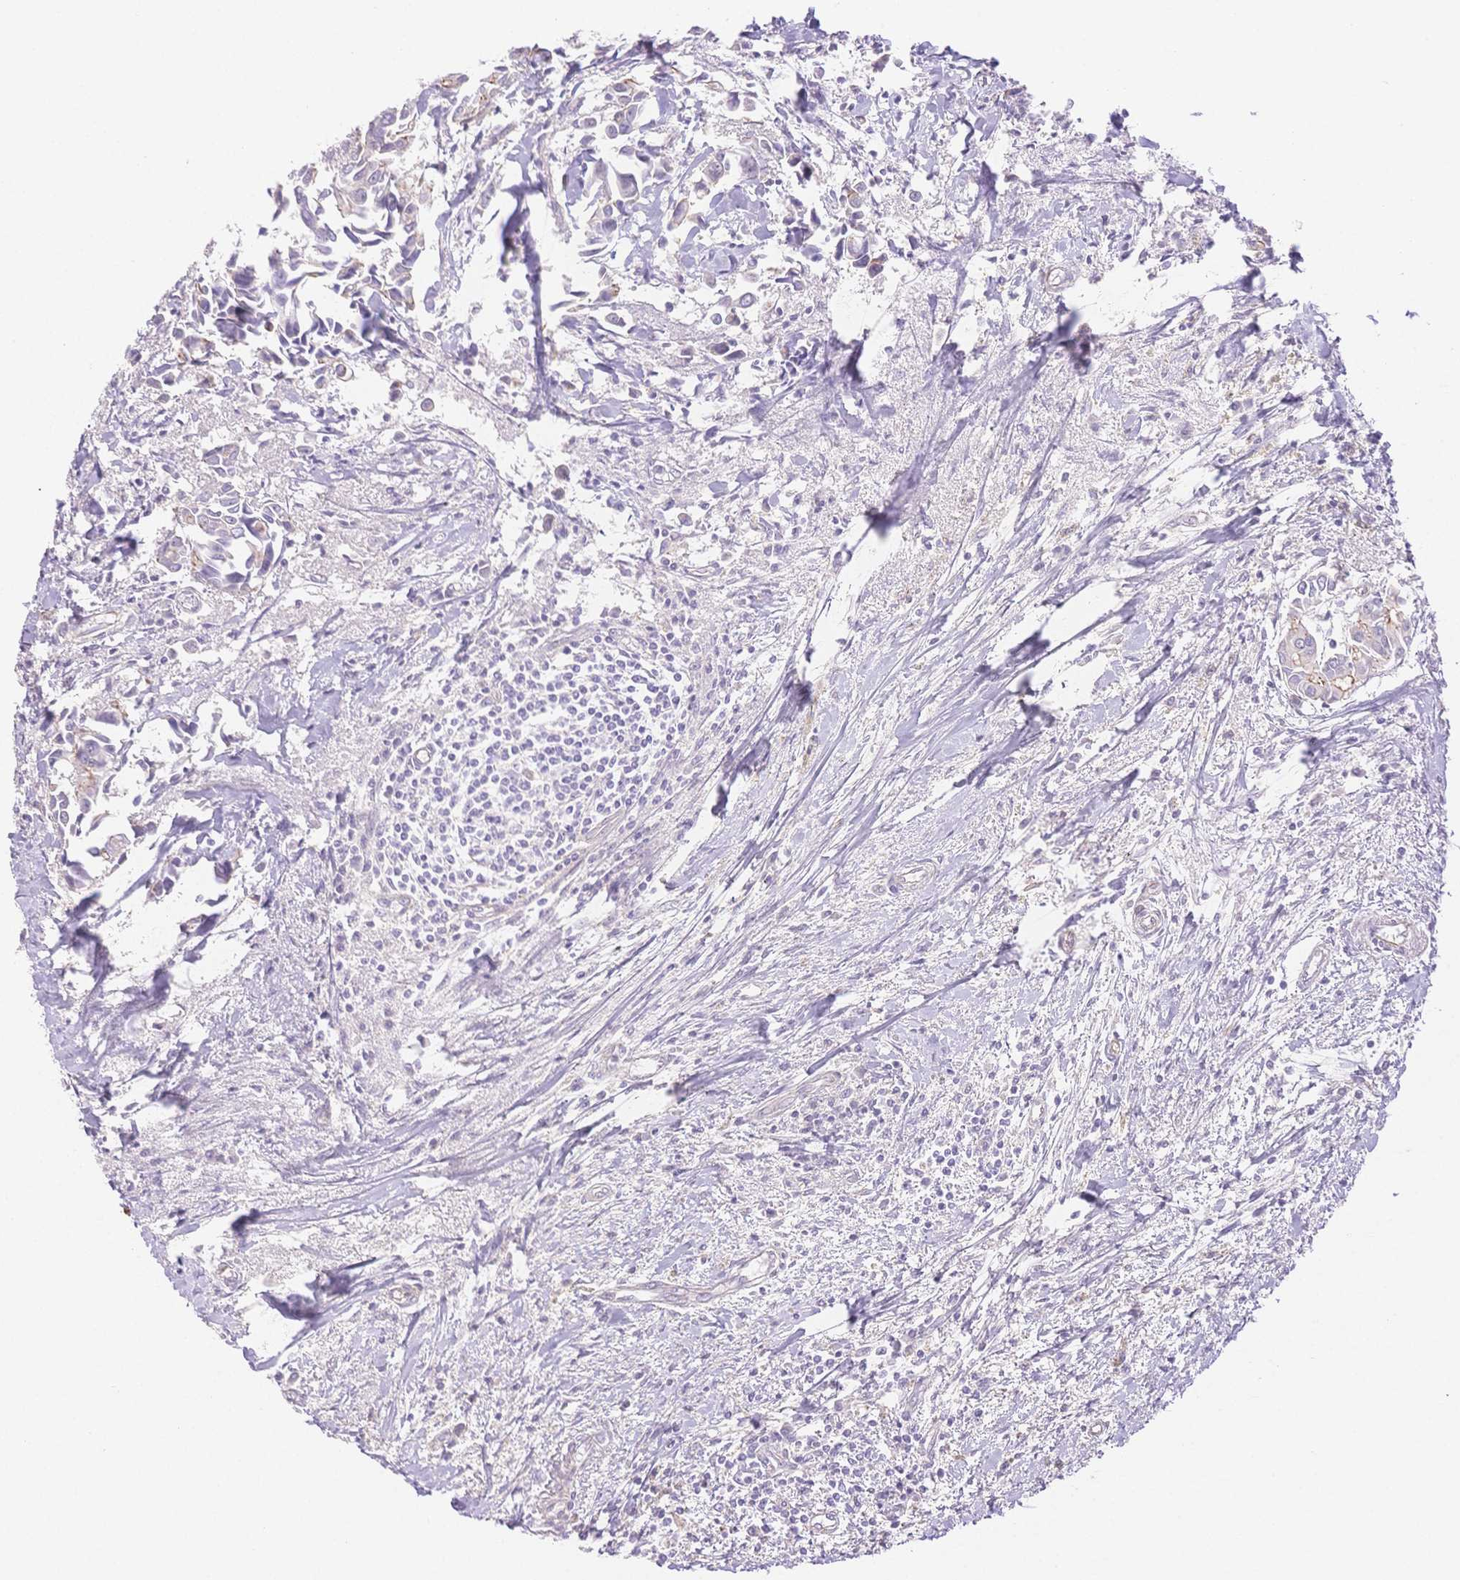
{"staining": {"intensity": "negative", "quantity": "none", "location": "none"}, "tissue": "breast cancer", "cell_type": "Tumor cells", "image_type": "cancer", "snomed": [{"axis": "morphology", "description": "Duct carcinoma"}, {"axis": "topography", "description": "Breast"}], "caption": "IHC histopathology image of infiltrating ductal carcinoma (breast) stained for a protein (brown), which demonstrates no positivity in tumor cells.", "gene": "WDR54", "patient": {"sex": "female", "age": 54}}